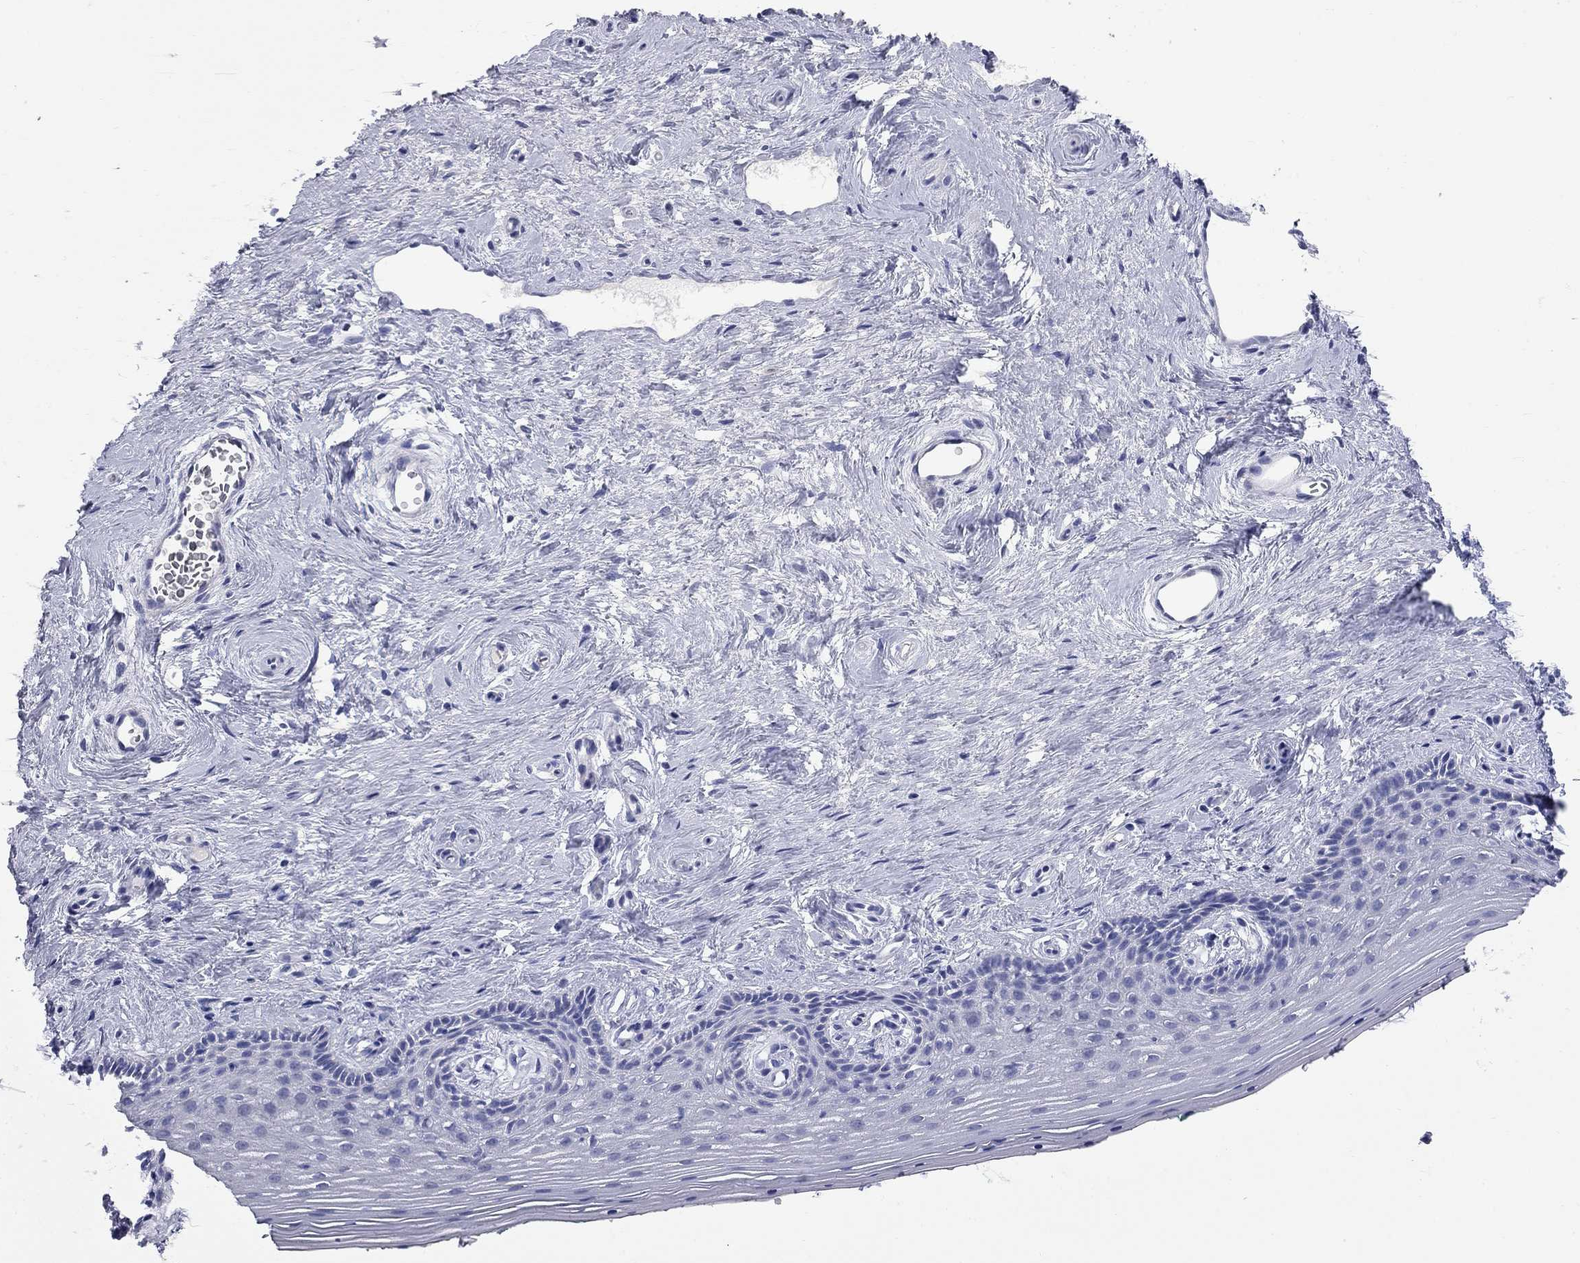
{"staining": {"intensity": "negative", "quantity": "none", "location": "none"}, "tissue": "vagina", "cell_type": "Squamous epithelial cells", "image_type": "normal", "snomed": [{"axis": "morphology", "description": "Normal tissue, NOS"}, {"axis": "topography", "description": "Vagina"}], "caption": "High magnification brightfield microscopy of unremarkable vagina stained with DAB (brown) and counterstained with hematoxylin (blue): squamous epithelial cells show no significant staining.", "gene": "FAM221B", "patient": {"sex": "female", "age": 45}}